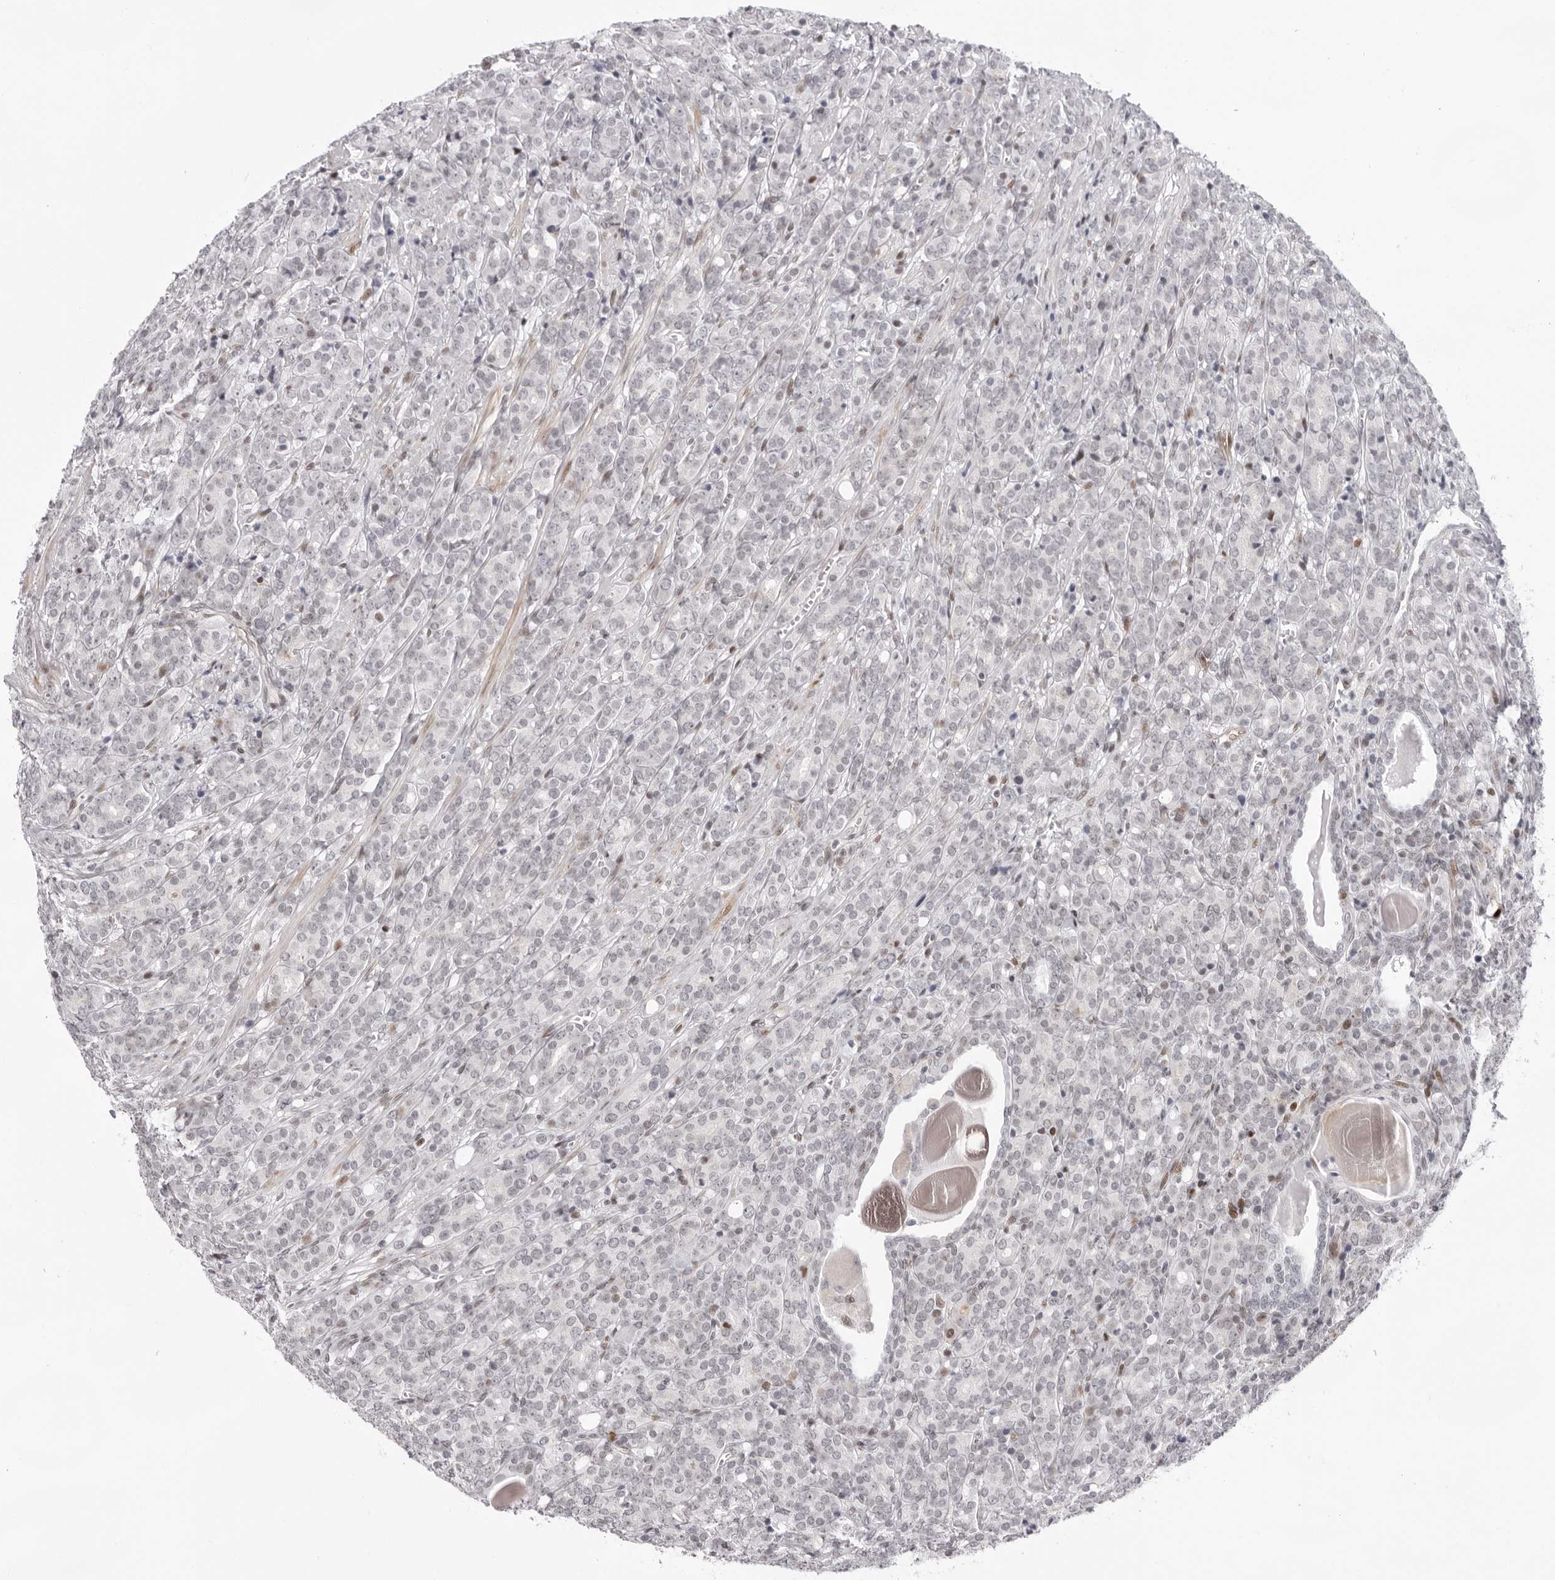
{"staining": {"intensity": "weak", "quantity": "<25%", "location": "cytoplasmic/membranous"}, "tissue": "prostate cancer", "cell_type": "Tumor cells", "image_type": "cancer", "snomed": [{"axis": "morphology", "description": "Adenocarcinoma, High grade"}, {"axis": "topography", "description": "Prostate"}], "caption": "Immunohistochemical staining of high-grade adenocarcinoma (prostate) reveals no significant positivity in tumor cells.", "gene": "NTPCR", "patient": {"sex": "male", "age": 62}}